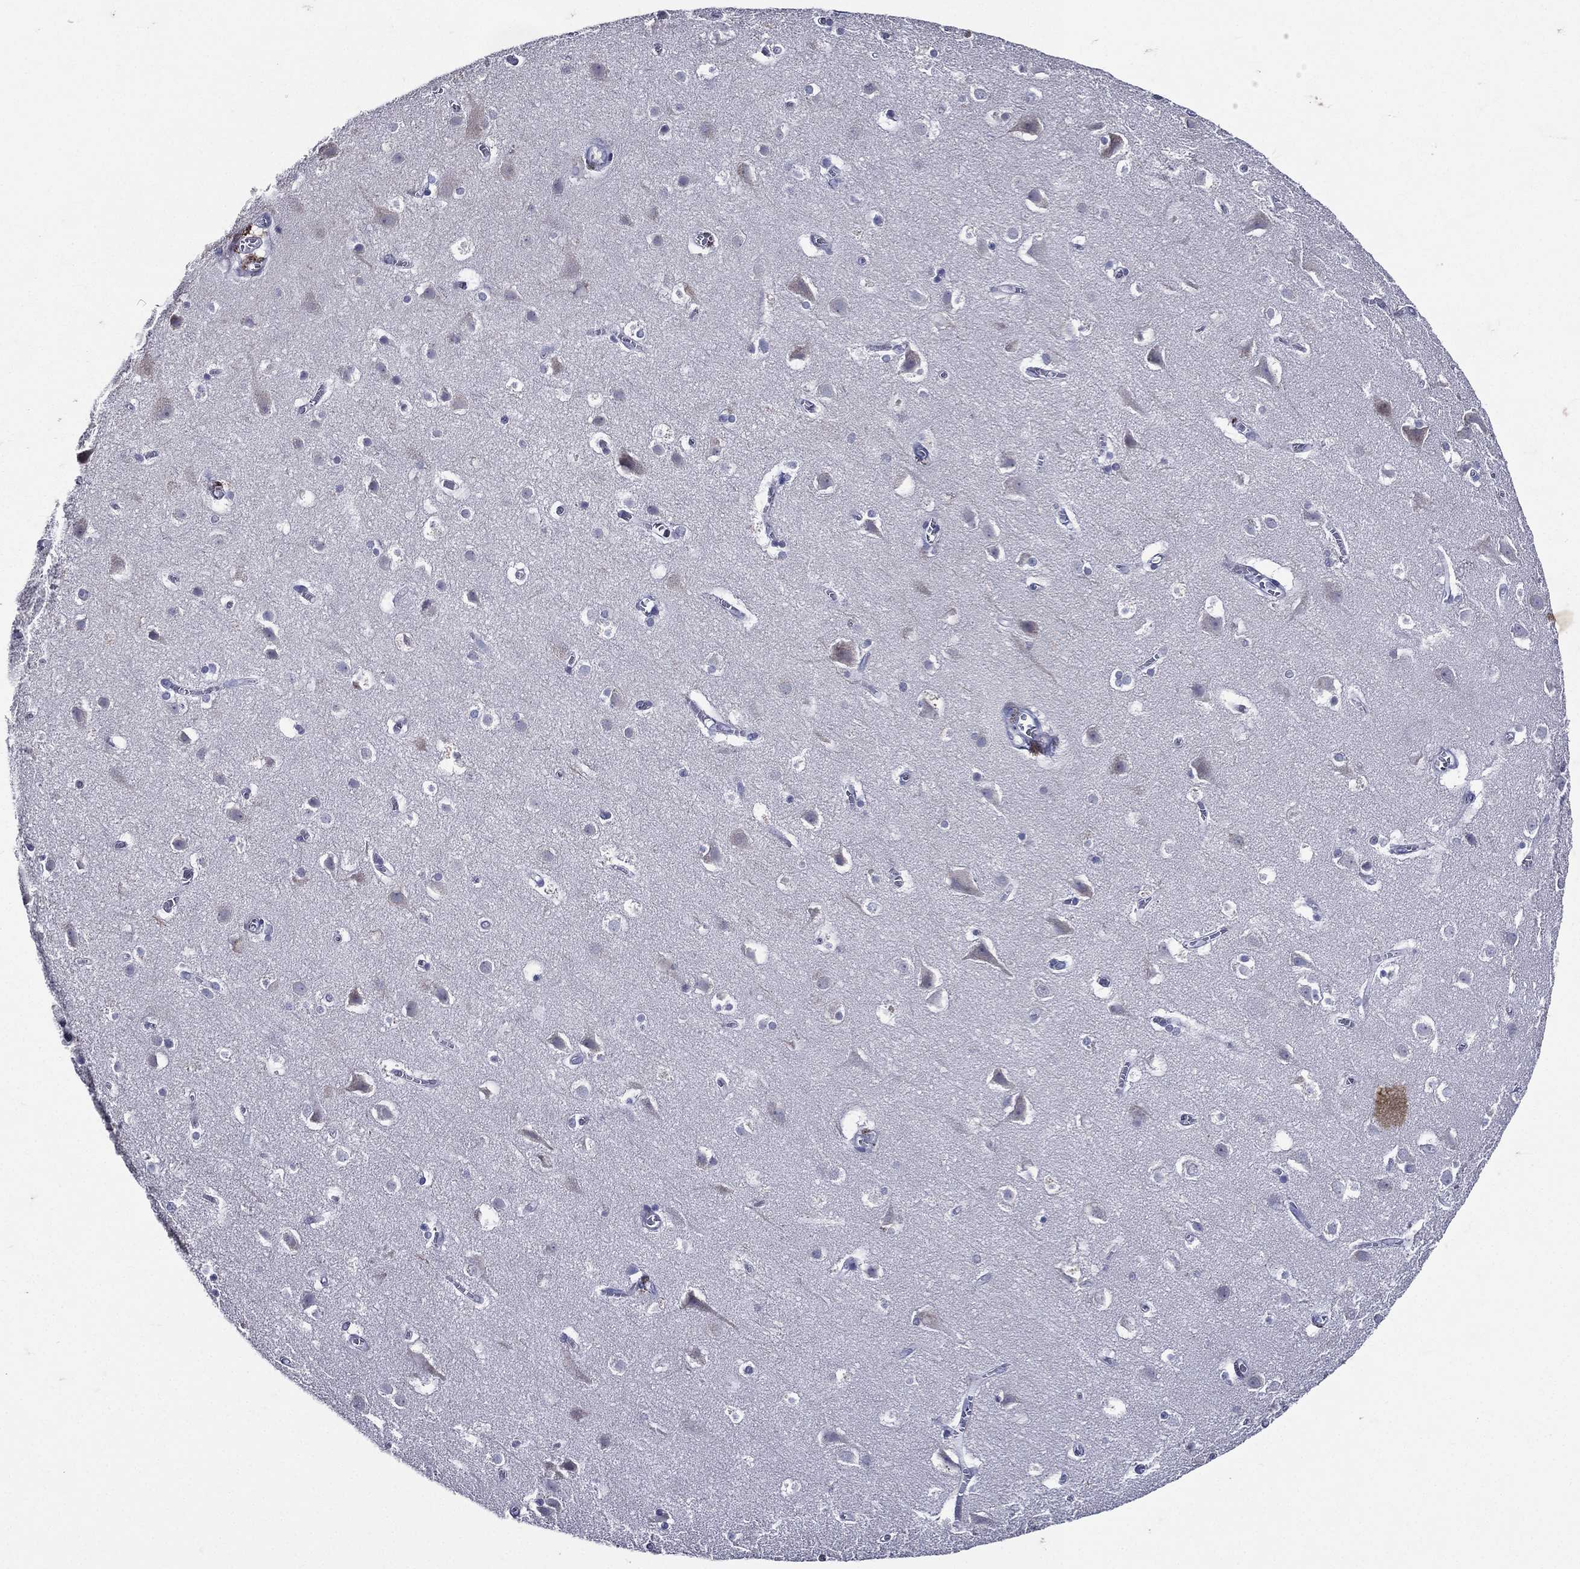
{"staining": {"intensity": "negative", "quantity": "none", "location": "none"}, "tissue": "cerebral cortex", "cell_type": "Endothelial cells", "image_type": "normal", "snomed": [{"axis": "morphology", "description": "Normal tissue, NOS"}, {"axis": "topography", "description": "Cerebral cortex"}], "caption": "An immunohistochemistry photomicrograph of benign cerebral cortex is shown. There is no staining in endothelial cells of cerebral cortex.", "gene": "TGM1", "patient": {"sex": "male", "age": 59}}